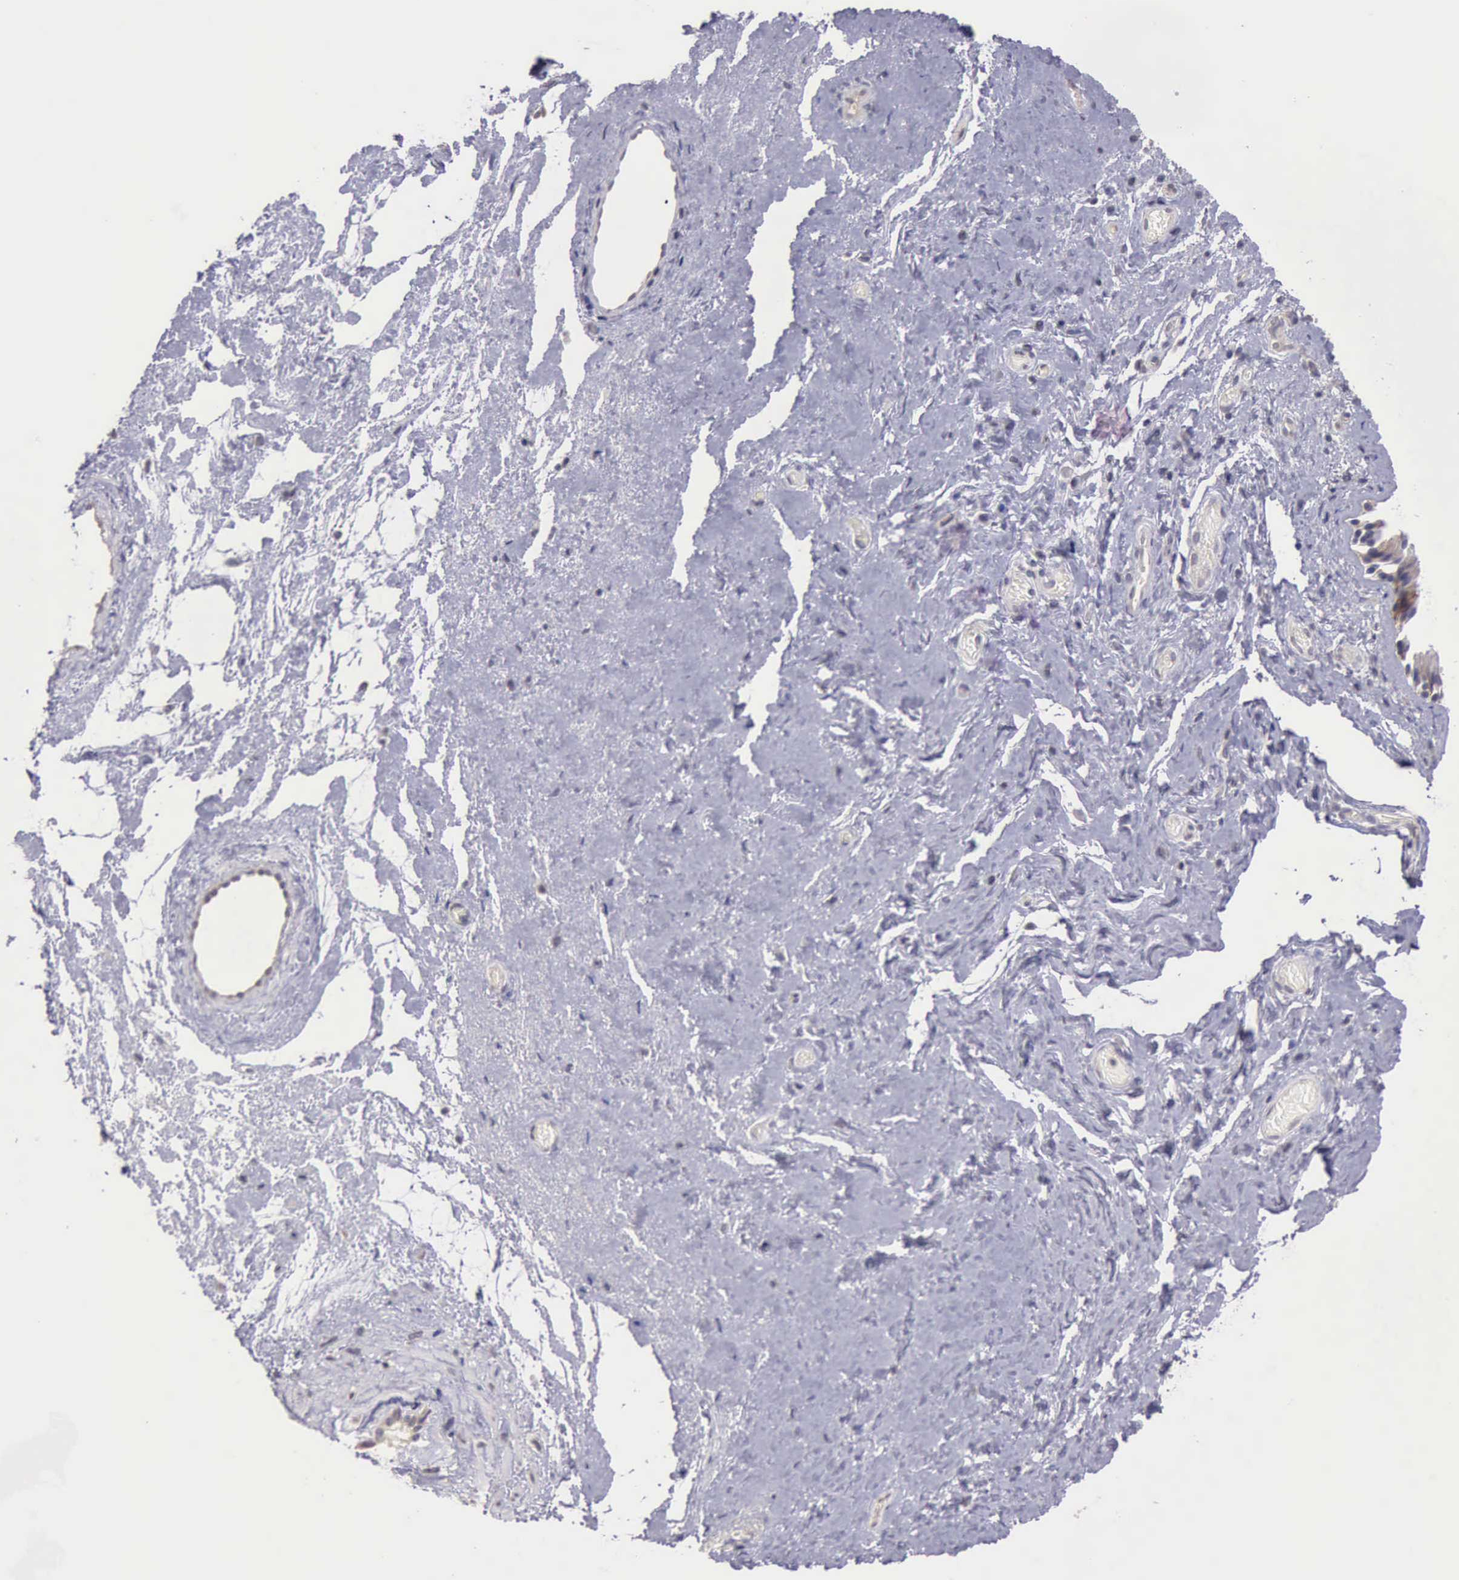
{"staining": {"intensity": "weak", "quantity": "<25%", "location": "cytoplasmic/membranous"}, "tissue": "nasopharynx", "cell_type": "Respiratory epithelial cells", "image_type": "normal", "snomed": [{"axis": "morphology", "description": "Normal tissue, NOS"}, {"axis": "morphology", "description": "Squamous cell carcinoma, NOS"}, {"axis": "topography", "description": "Cartilage tissue"}, {"axis": "topography", "description": "Nasopharynx"}], "caption": "This is an immunohistochemistry micrograph of unremarkable nasopharynx. There is no positivity in respiratory epithelial cells.", "gene": "KCND1", "patient": {"sex": "male", "age": 63}}